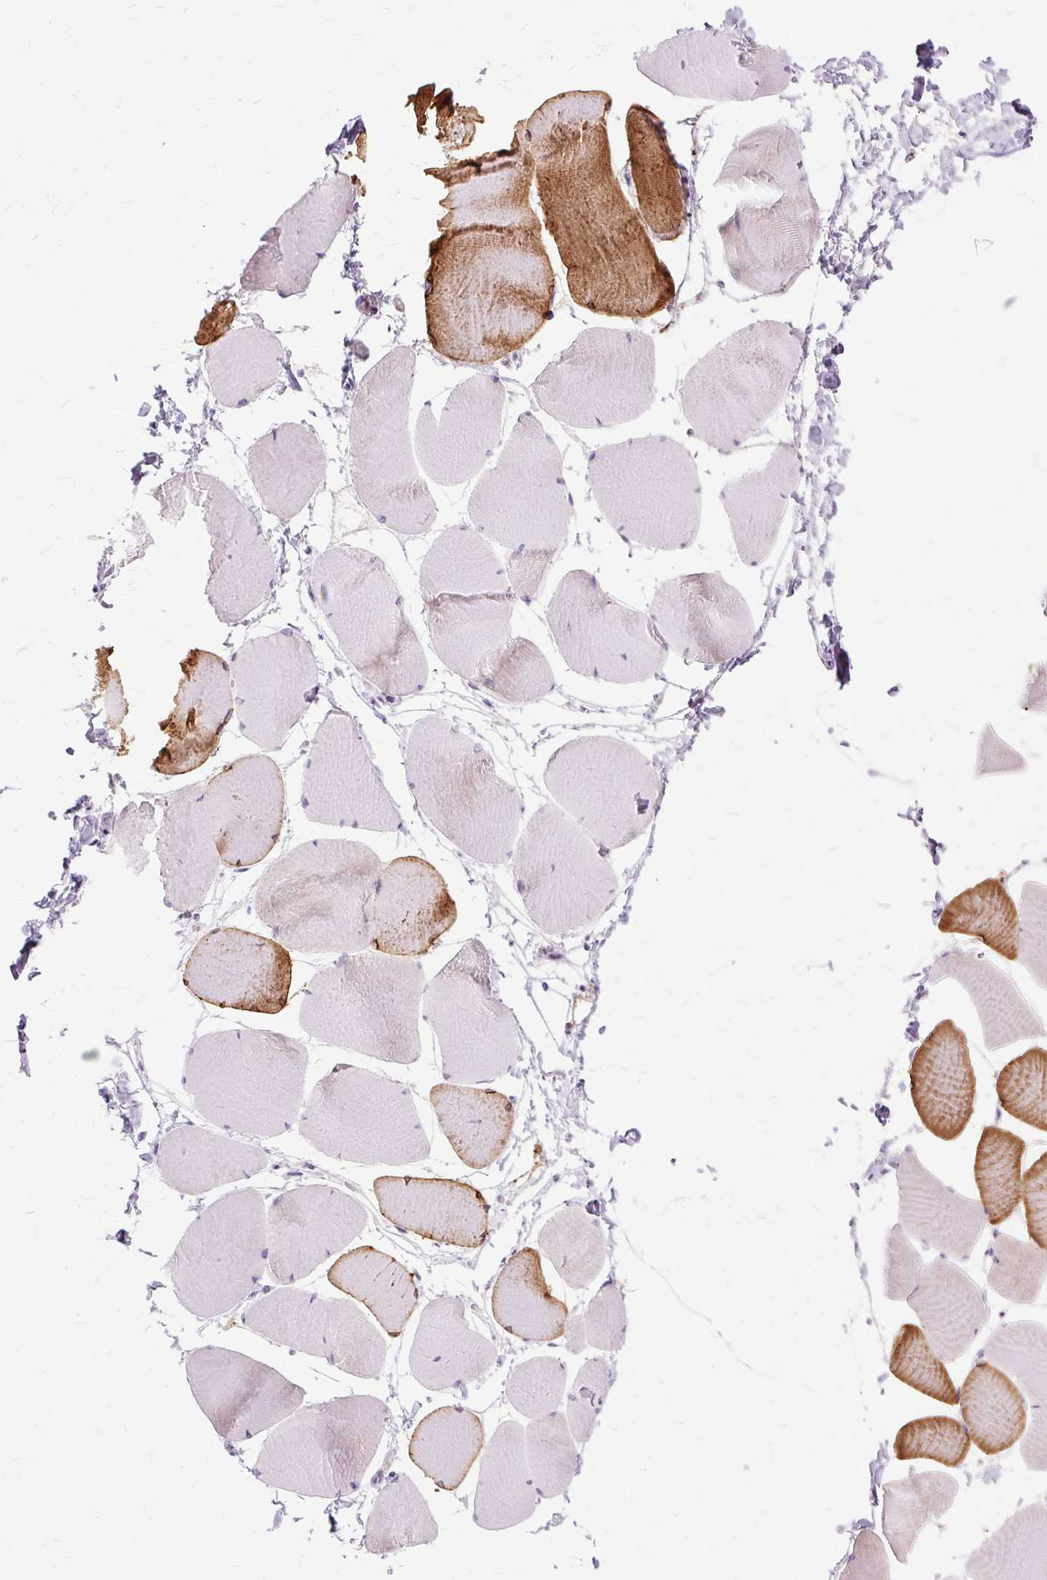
{"staining": {"intensity": "strong", "quantity": "25%-75%", "location": "cytoplasmic/membranous"}, "tissue": "skeletal muscle", "cell_type": "Myocytes", "image_type": "normal", "snomed": [{"axis": "morphology", "description": "Normal tissue, NOS"}, {"axis": "topography", "description": "Skeletal muscle"}], "caption": "Immunohistochemistry image of benign skeletal muscle: skeletal muscle stained using IHC demonstrates high levels of strong protein expression localized specifically in the cytoplasmic/membranous of myocytes, appearing as a cytoplasmic/membranous brown color.", "gene": "DCTN4", "patient": {"sex": "male", "age": 25}}